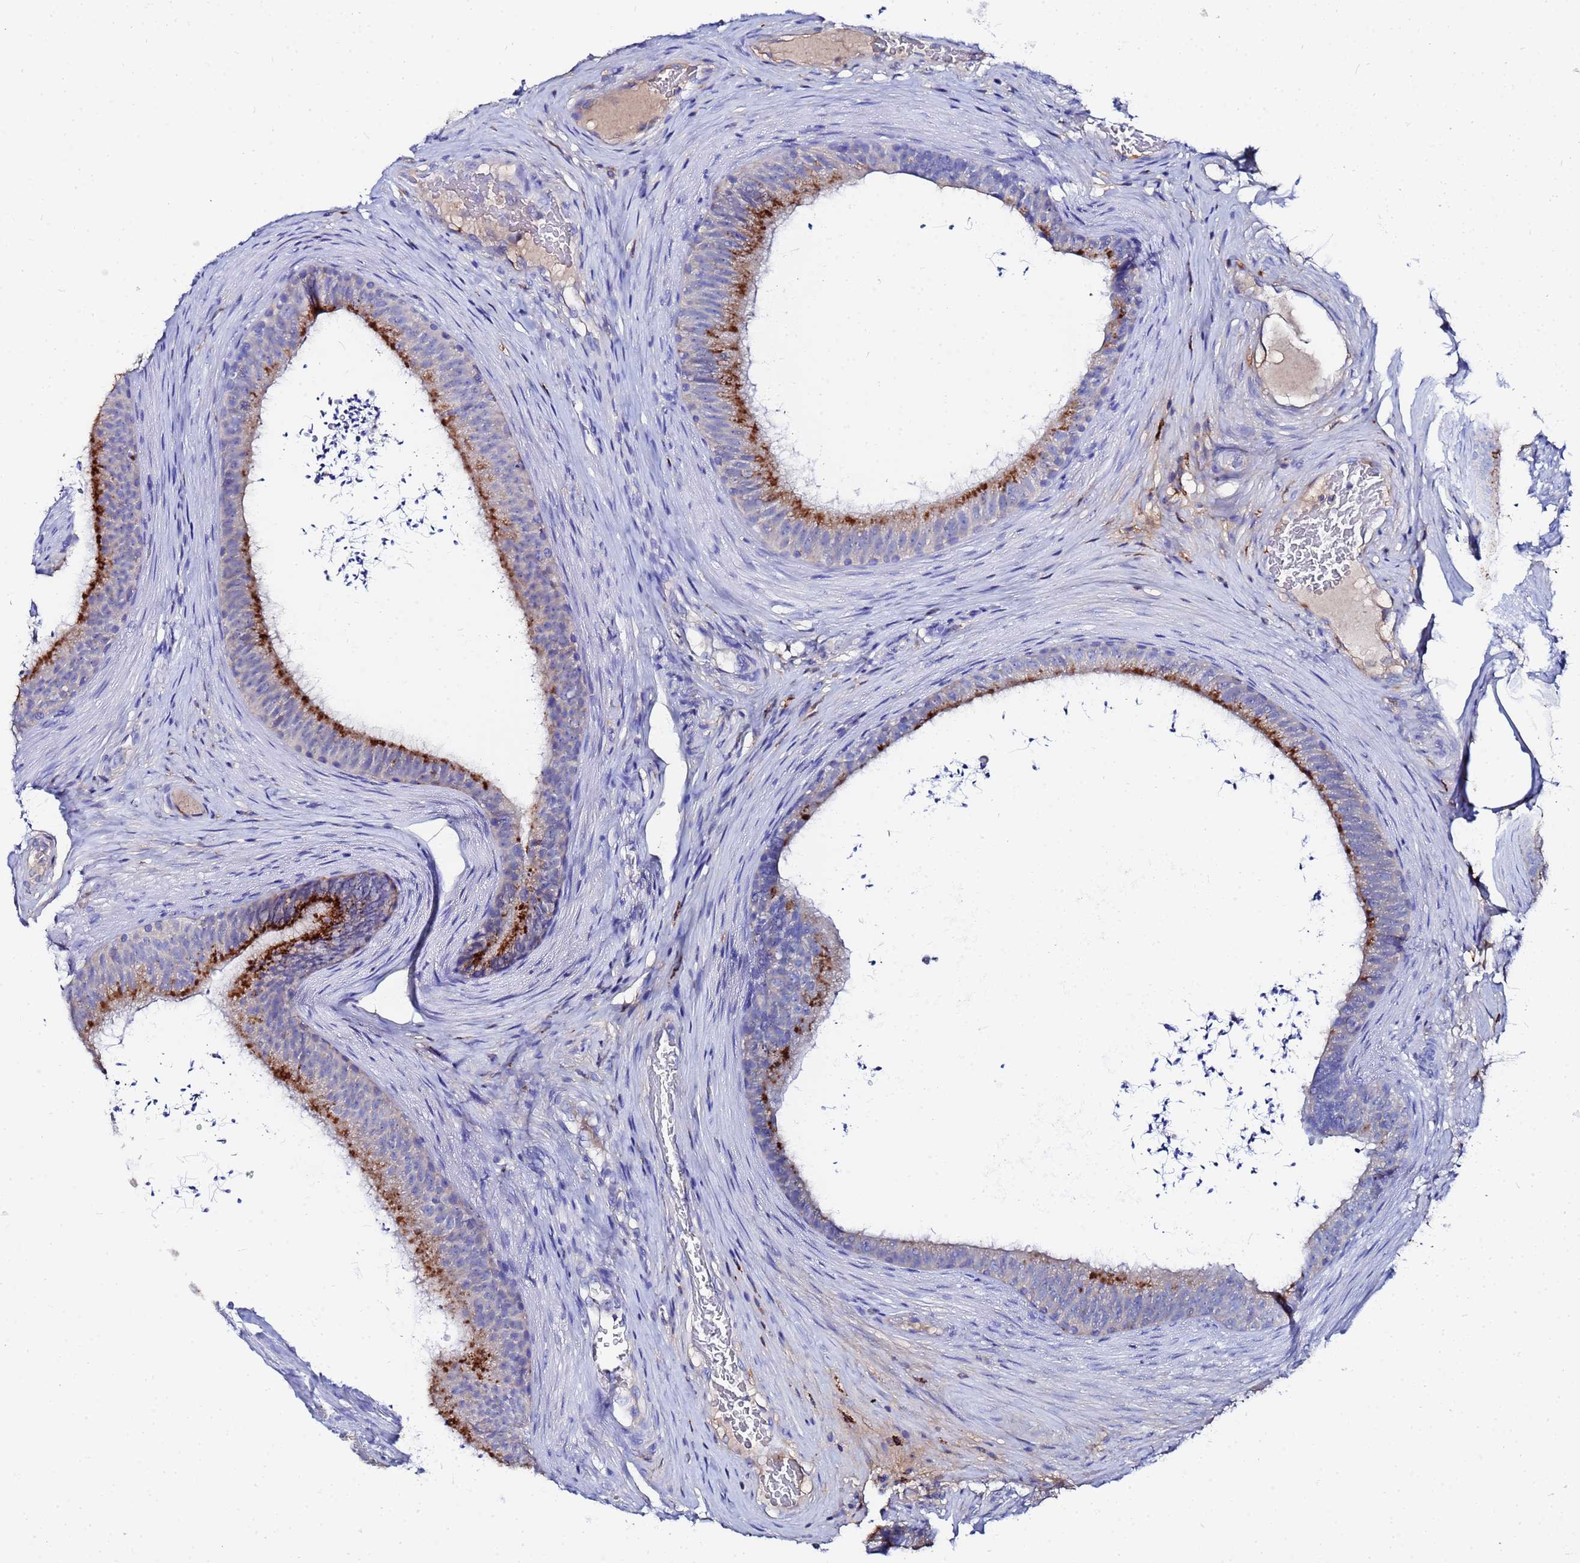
{"staining": {"intensity": "strong", "quantity": "25%-75%", "location": "cytoplasmic/membranous"}, "tissue": "epididymis", "cell_type": "Glandular cells", "image_type": "normal", "snomed": [{"axis": "morphology", "description": "Normal tissue, NOS"}, {"axis": "topography", "description": "Testis"}, {"axis": "topography", "description": "Epididymis"}], "caption": "The photomicrograph exhibits staining of unremarkable epididymis, revealing strong cytoplasmic/membranous protein expression (brown color) within glandular cells. The protein of interest is stained brown, and the nuclei are stained in blue (DAB (3,3'-diaminobenzidine) IHC with brightfield microscopy, high magnification).", "gene": "AQP12A", "patient": {"sex": "male", "age": 41}}